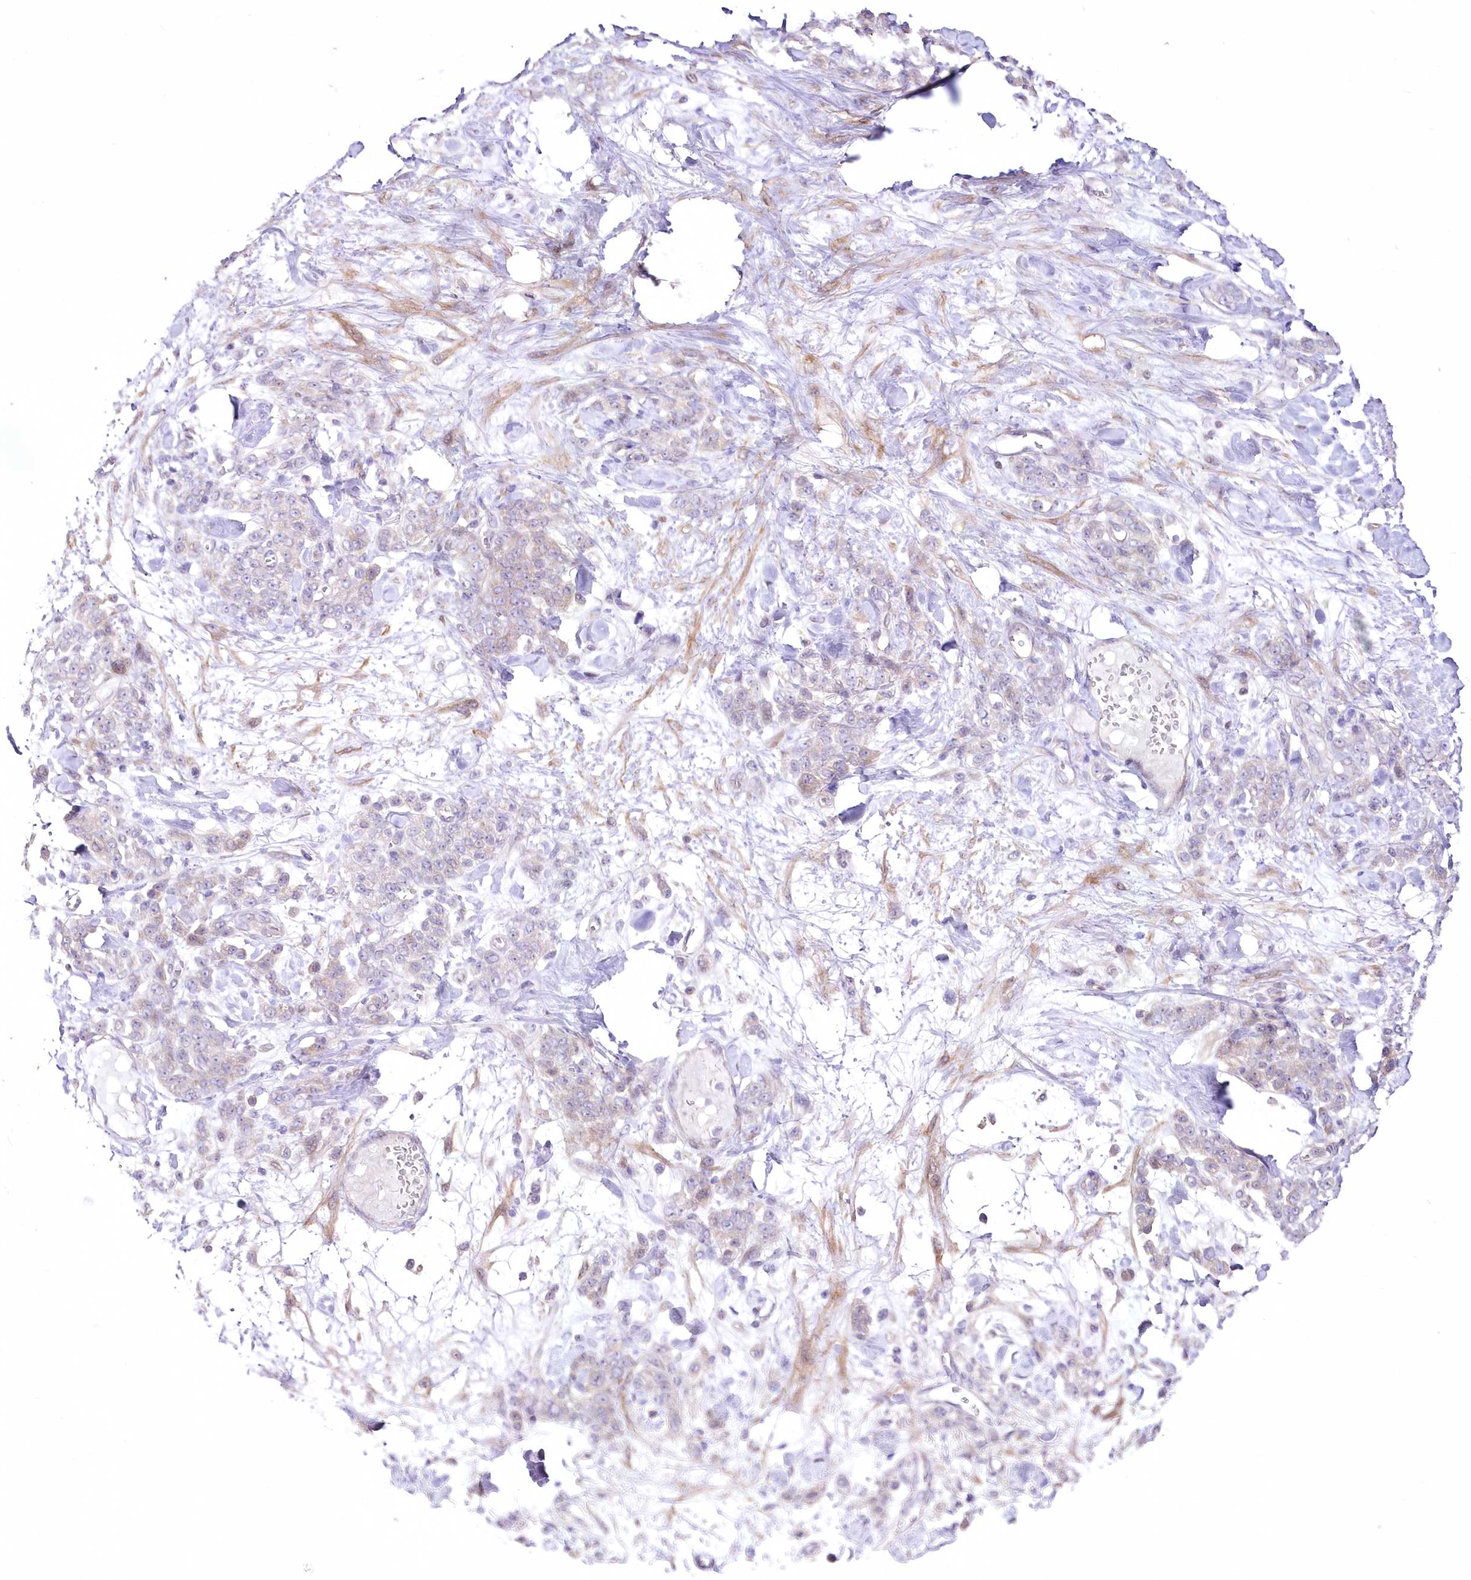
{"staining": {"intensity": "weak", "quantity": "25%-75%", "location": "cytoplasmic/membranous"}, "tissue": "stomach cancer", "cell_type": "Tumor cells", "image_type": "cancer", "snomed": [{"axis": "morphology", "description": "Normal tissue, NOS"}, {"axis": "morphology", "description": "Adenocarcinoma, NOS"}, {"axis": "topography", "description": "Stomach"}], "caption": "The histopathology image demonstrates immunohistochemical staining of stomach cancer (adenocarcinoma). There is weak cytoplasmic/membranous expression is seen in about 25%-75% of tumor cells.", "gene": "FAM241B", "patient": {"sex": "male", "age": 82}}